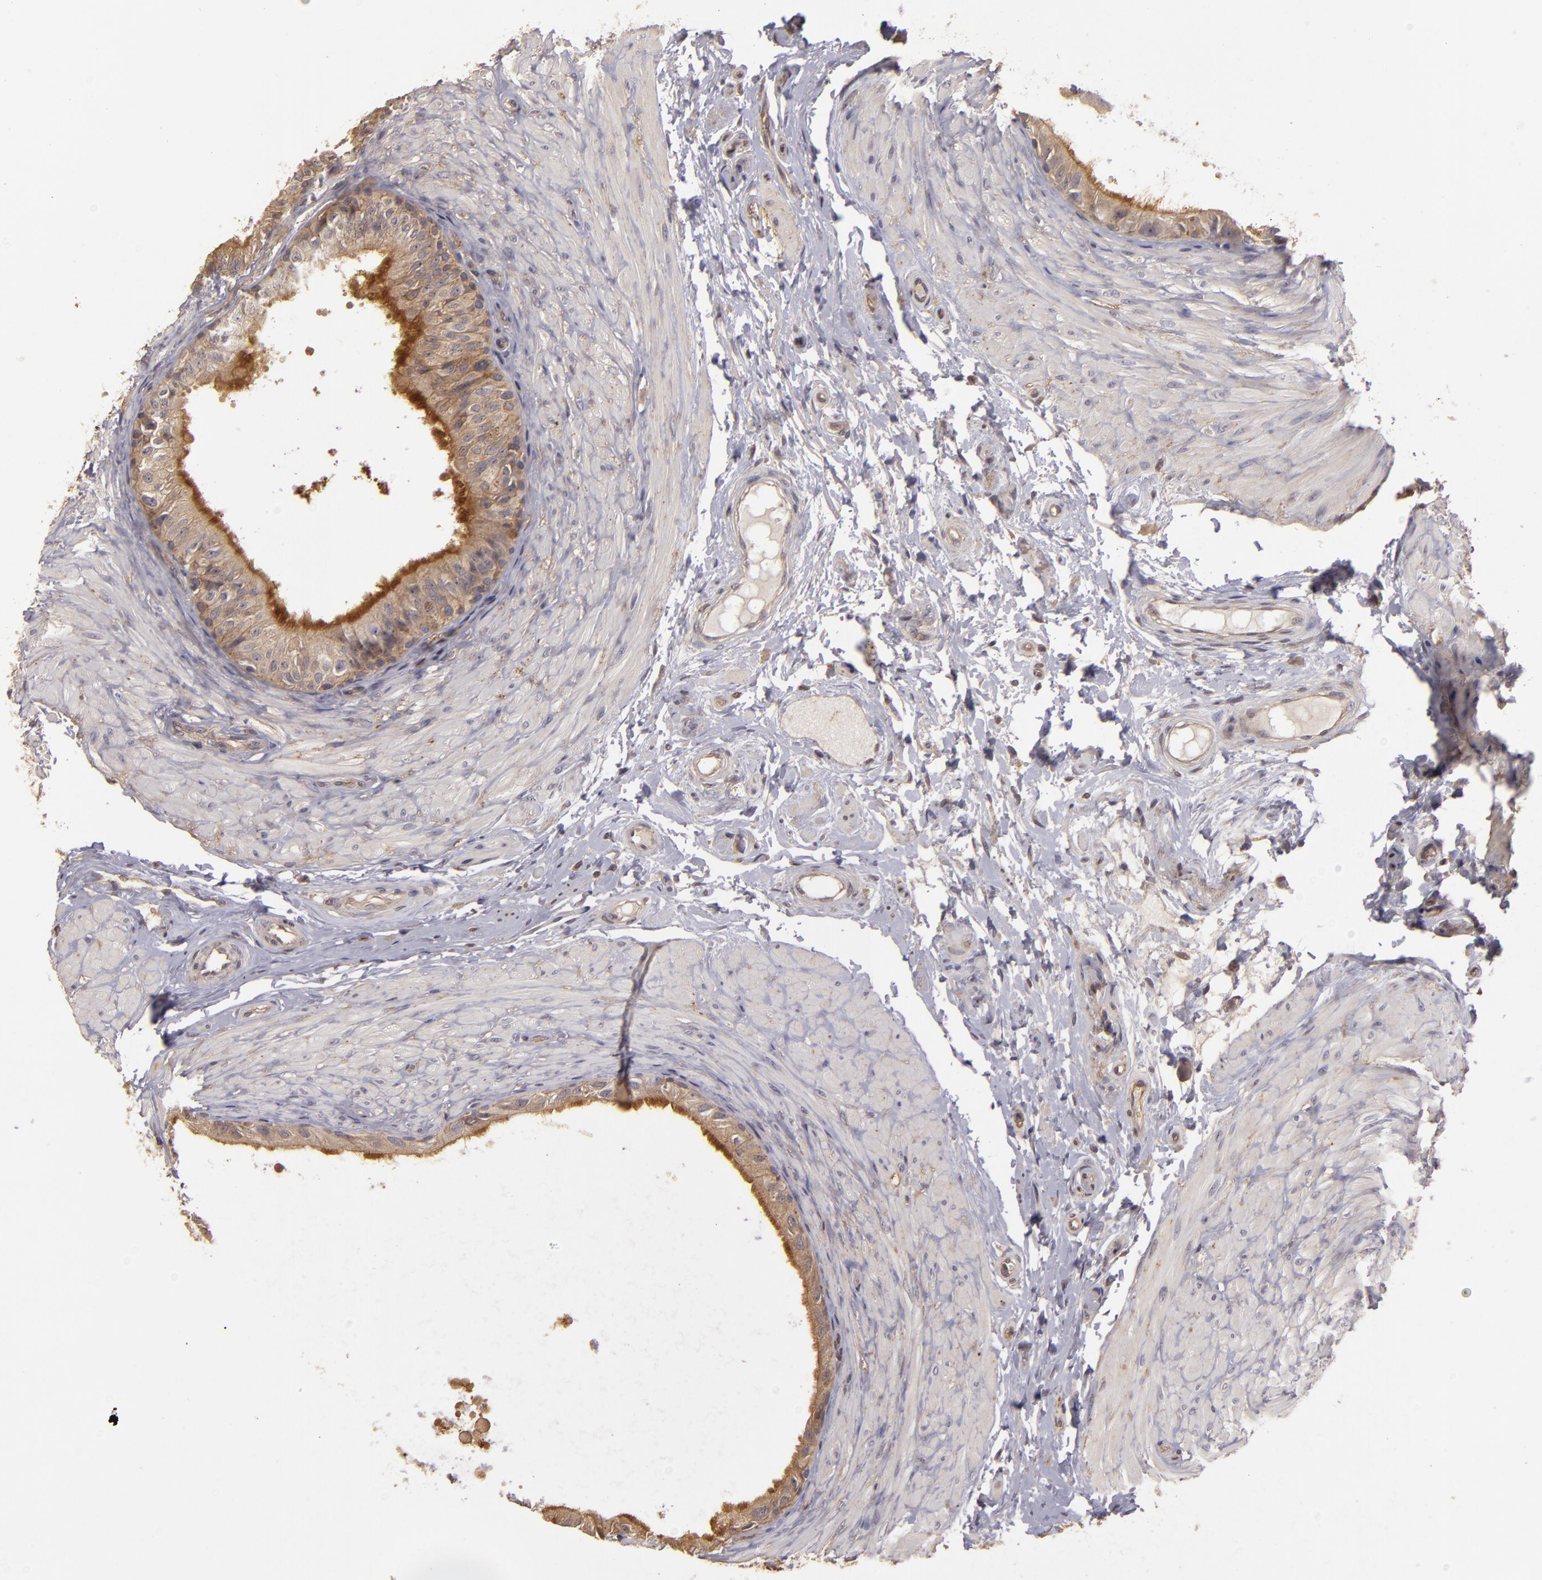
{"staining": {"intensity": "moderate", "quantity": ">75%", "location": "cytoplasmic/membranous"}, "tissue": "epididymis", "cell_type": "Glandular cells", "image_type": "normal", "snomed": [{"axis": "morphology", "description": "Normal tissue, NOS"}, {"axis": "topography", "description": "Epididymis"}], "caption": "This is a micrograph of immunohistochemistry staining of unremarkable epididymis, which shows moderate staining in the cytoplasmic/membranous of glandular cells.", "gene": "HRAS", "patient": {"sex": "male", "age": 68}}